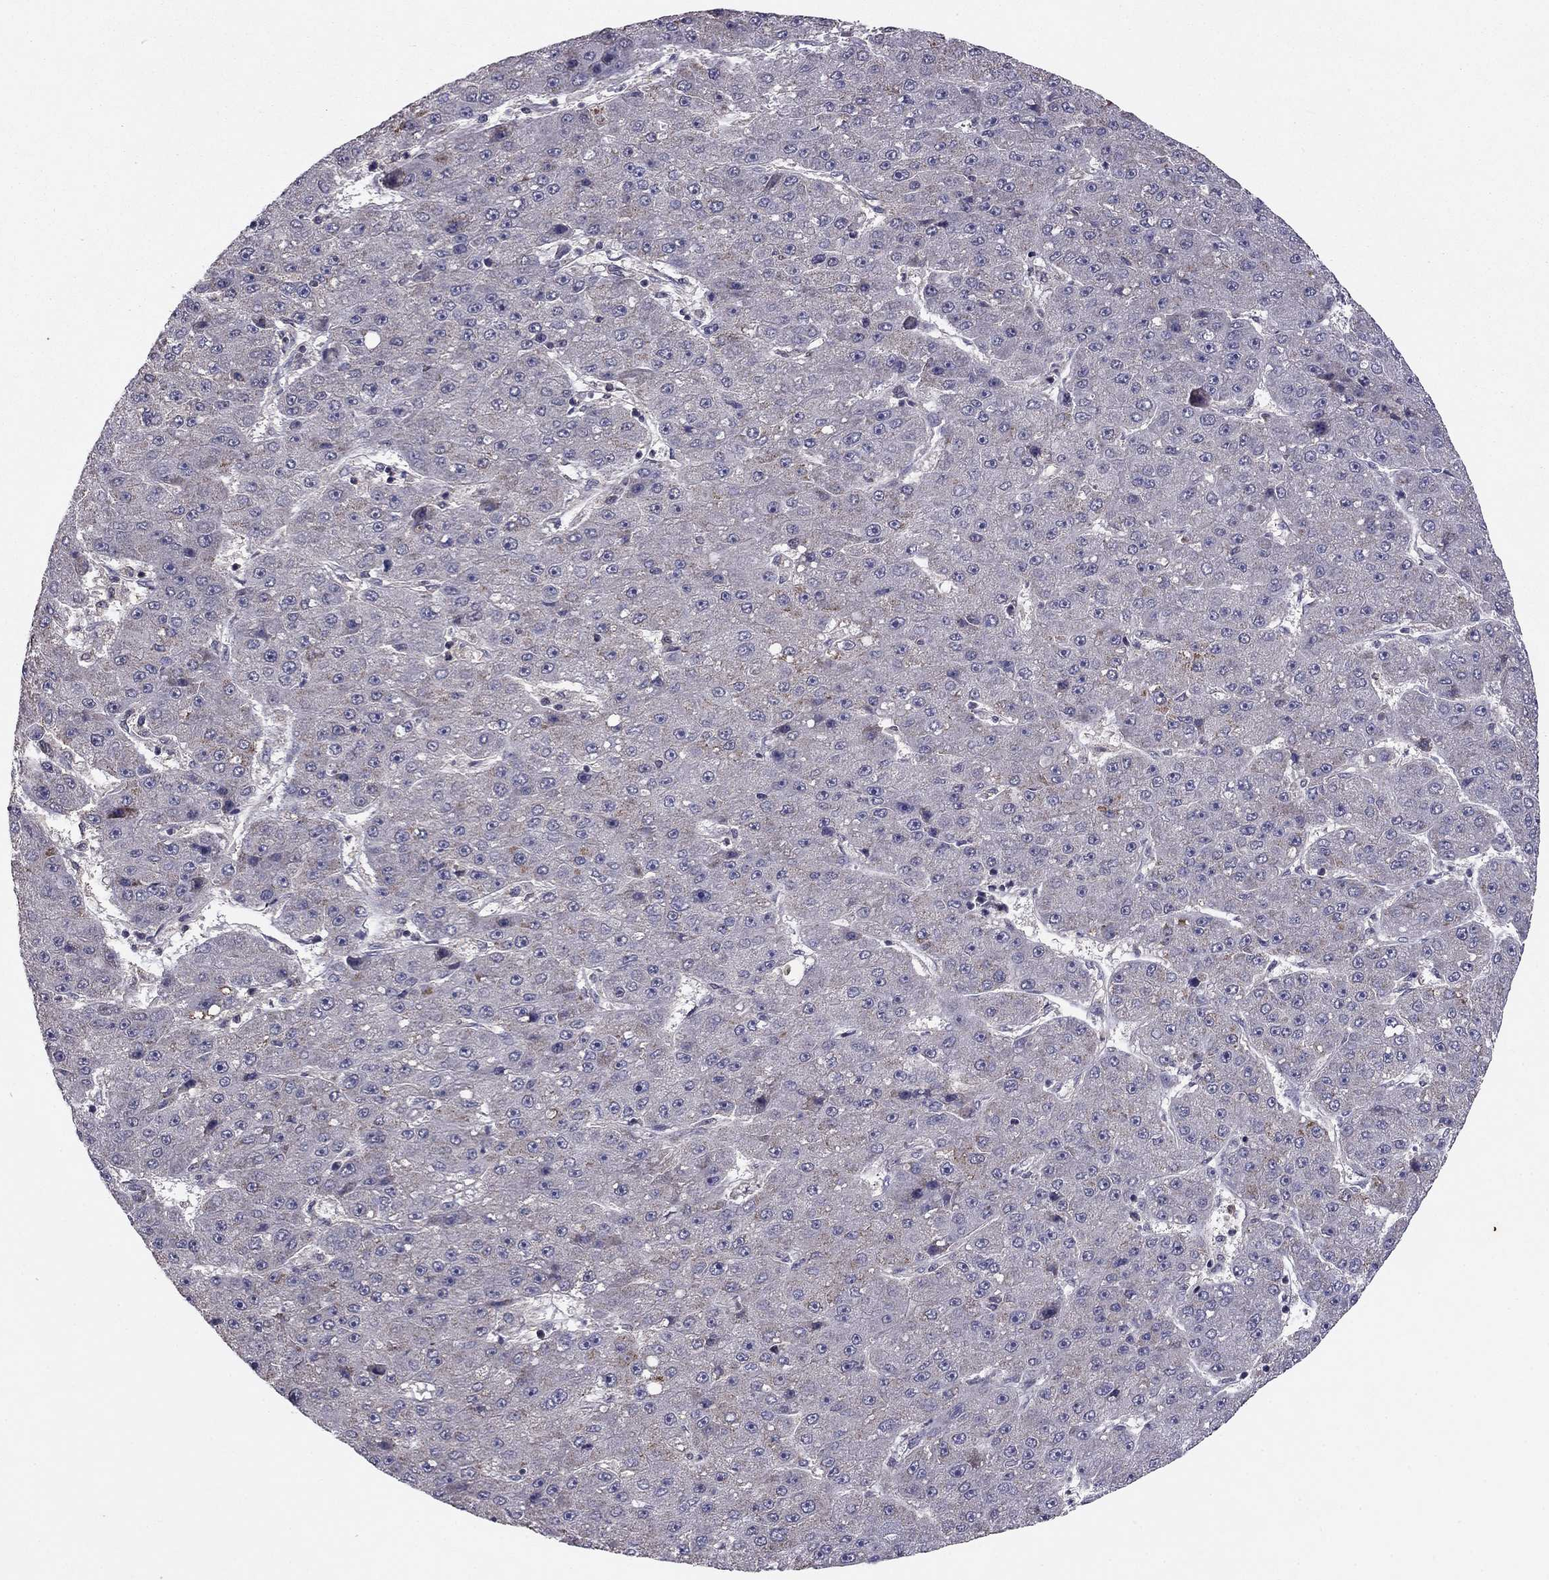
{"staining": {"intensity": "negative", "quantity": "none", "location": "none"}, "tissue": "liver cancer", "cell_type": "Tumor cells", "image_type": "cancer", "snomed": [{"axis": "morphology", "description": "Carcinoma, Hepatocellular, NOS"}, {"axis": "topography", "description": "Liver"}], "caption": "The histopathology image demonstrates no significant positivity in tumor cells of liver cancer.", "gene": "HCN1", "patient": {"sex": "male", "age": 67}}